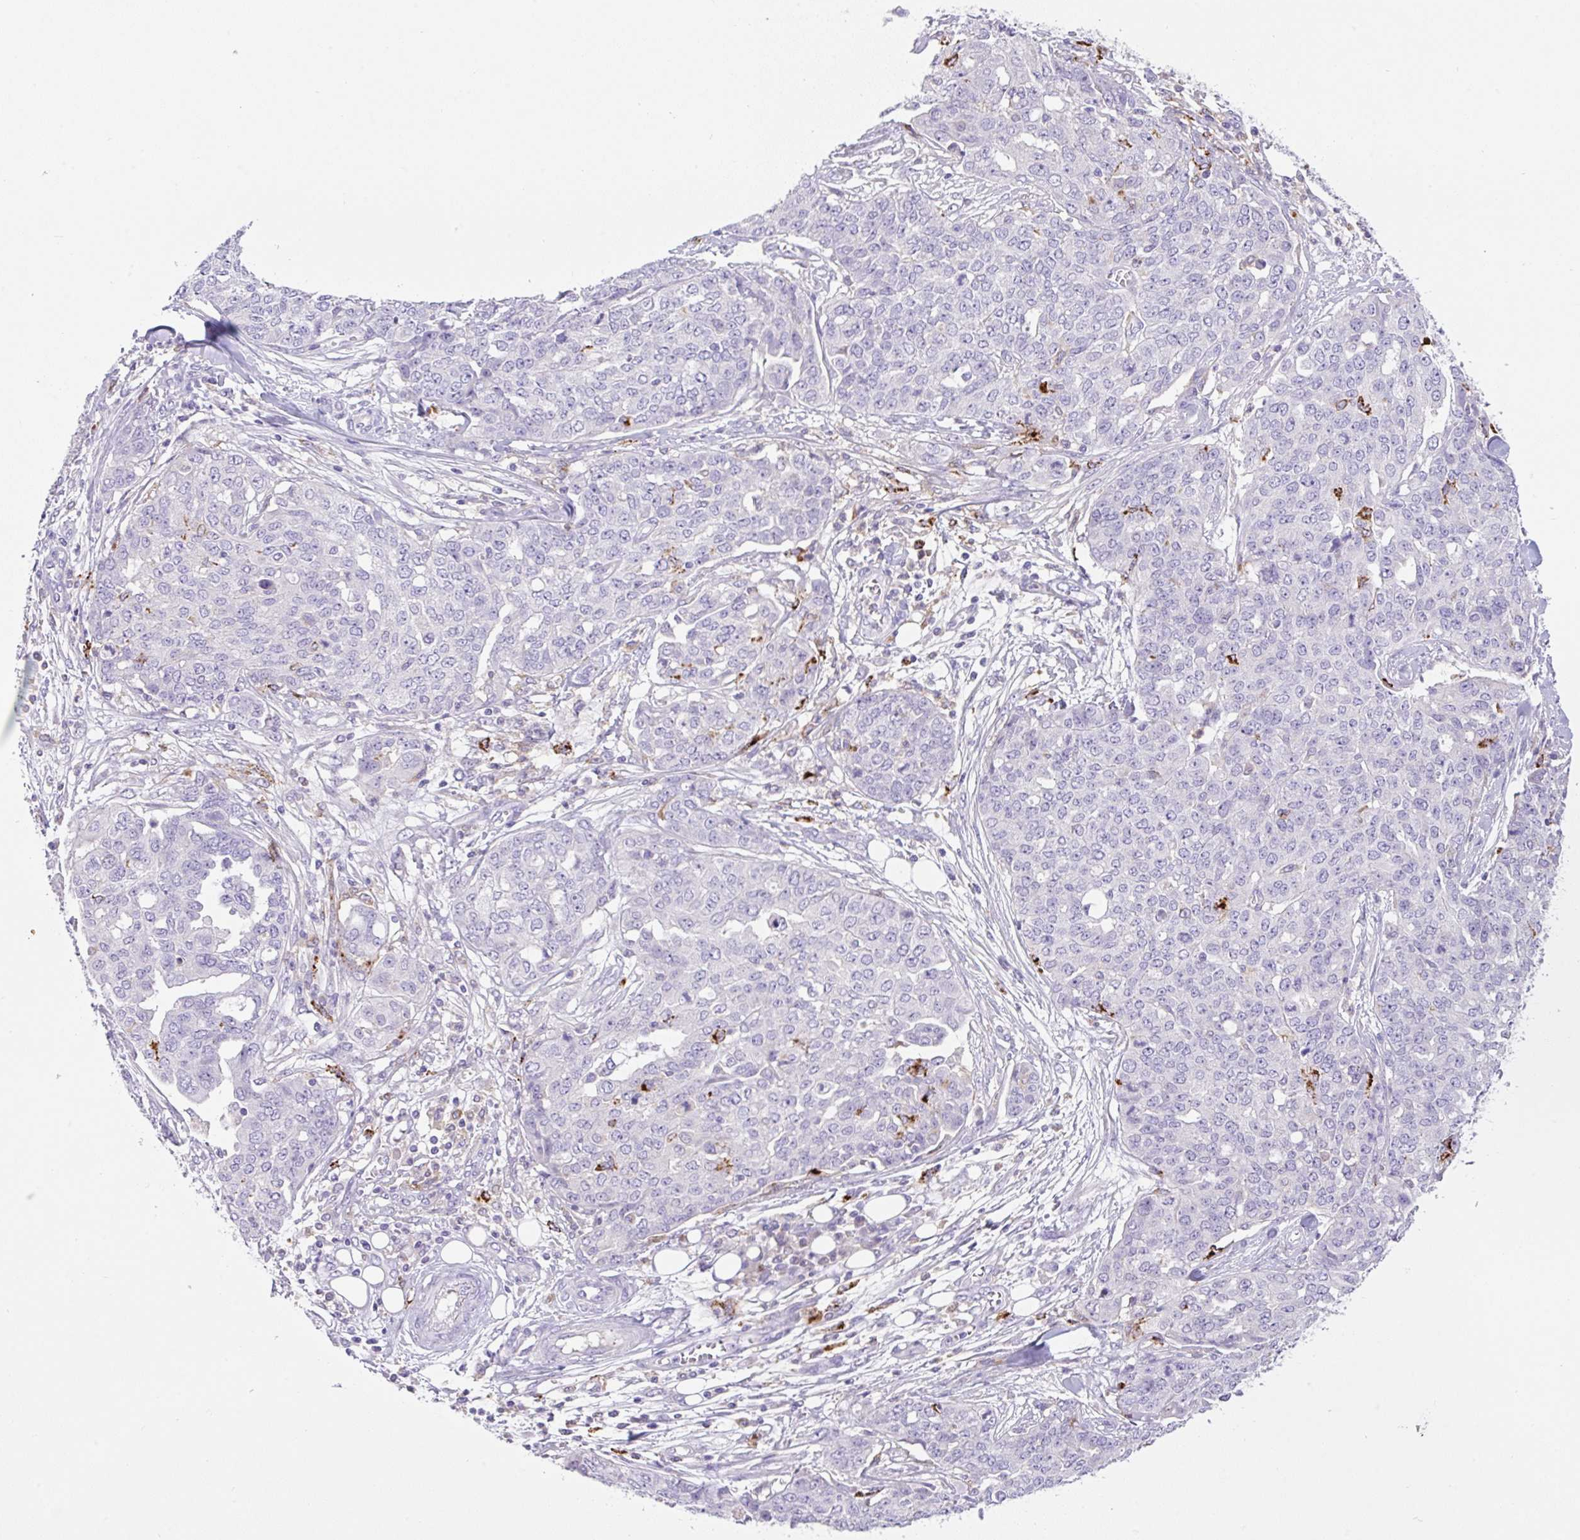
{"staining": {"intensity": "negative", "quantity": "none", "location": "none"}, "tissue": "ovarian cancer", "cell_type": "Tumor cells", "image_type": "cancer", "snomed": [{"axis": "morphology", "description": "Cystadenocarcinoma, serous, NOS"}, {"axis": "topography", "description": "Soft tissue"}, {"axis": "topography", "description": "Ovary"}], "caption": "Immunohistochemistry (IHC) of human ovarian serous cystadenocarcinoma demonstrates no positivity in tumor cells.", "gene": "TDRD15", "patient": {"sex": "female", "age": 57}}